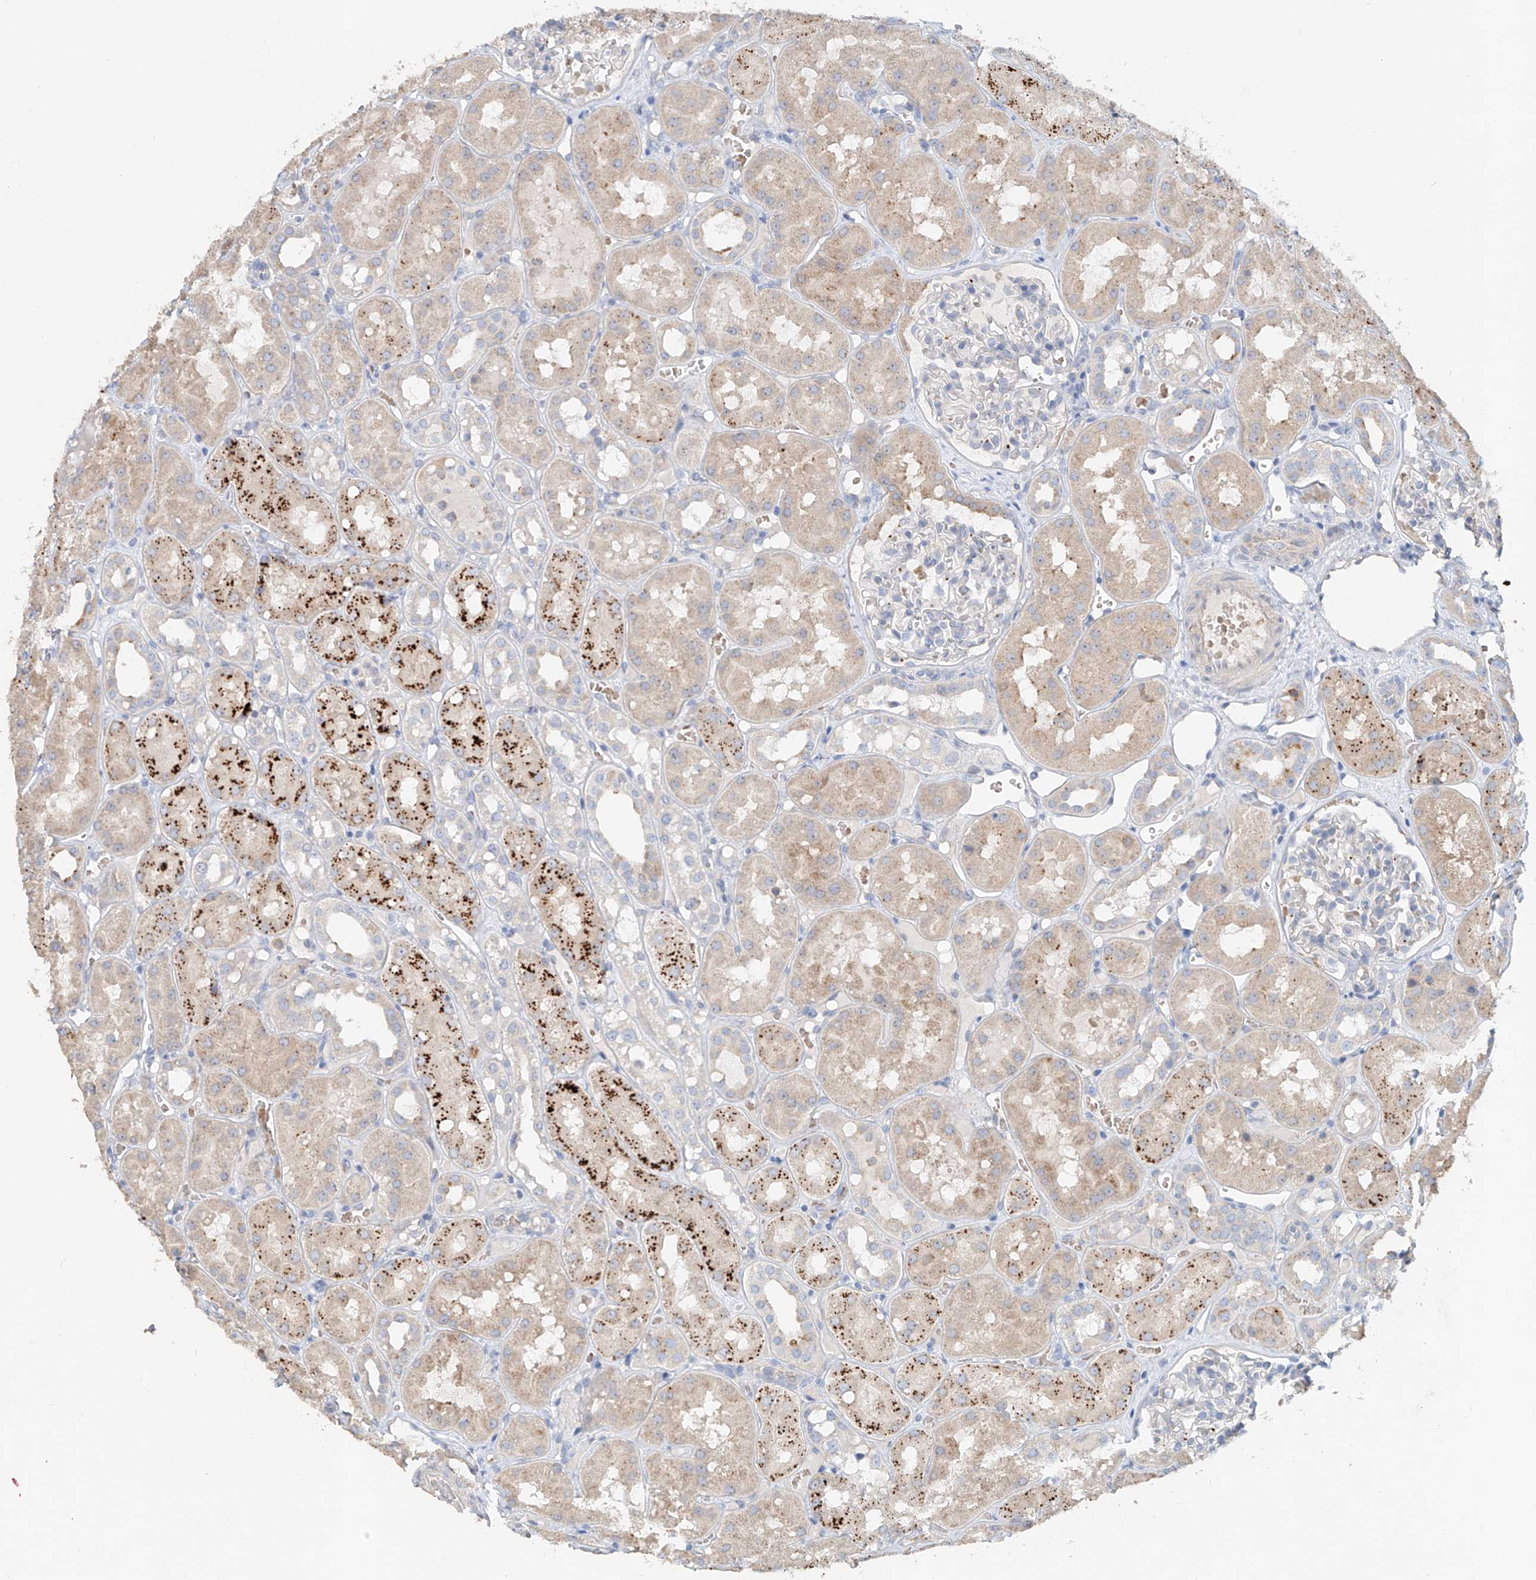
{"staining": {"intensity": "negative", "quantity": "none", "location": "none"}, "tissue": "kidney", "cell_type": "Cells in glomeruli", "image_type": "normal", "snomed": [{"axis": "morphology", "description": "Normal tissue, NOS"}, {"axis": "topography", "description": "Kidney"}], "caption": "Immunohistochemistry (IHC) image of normal human kidney stained for a protein (brown), which displays no expression in cells in glomeruli.", "gene": "TRIM47", "patient": {"sex": "male", "age": 16}}